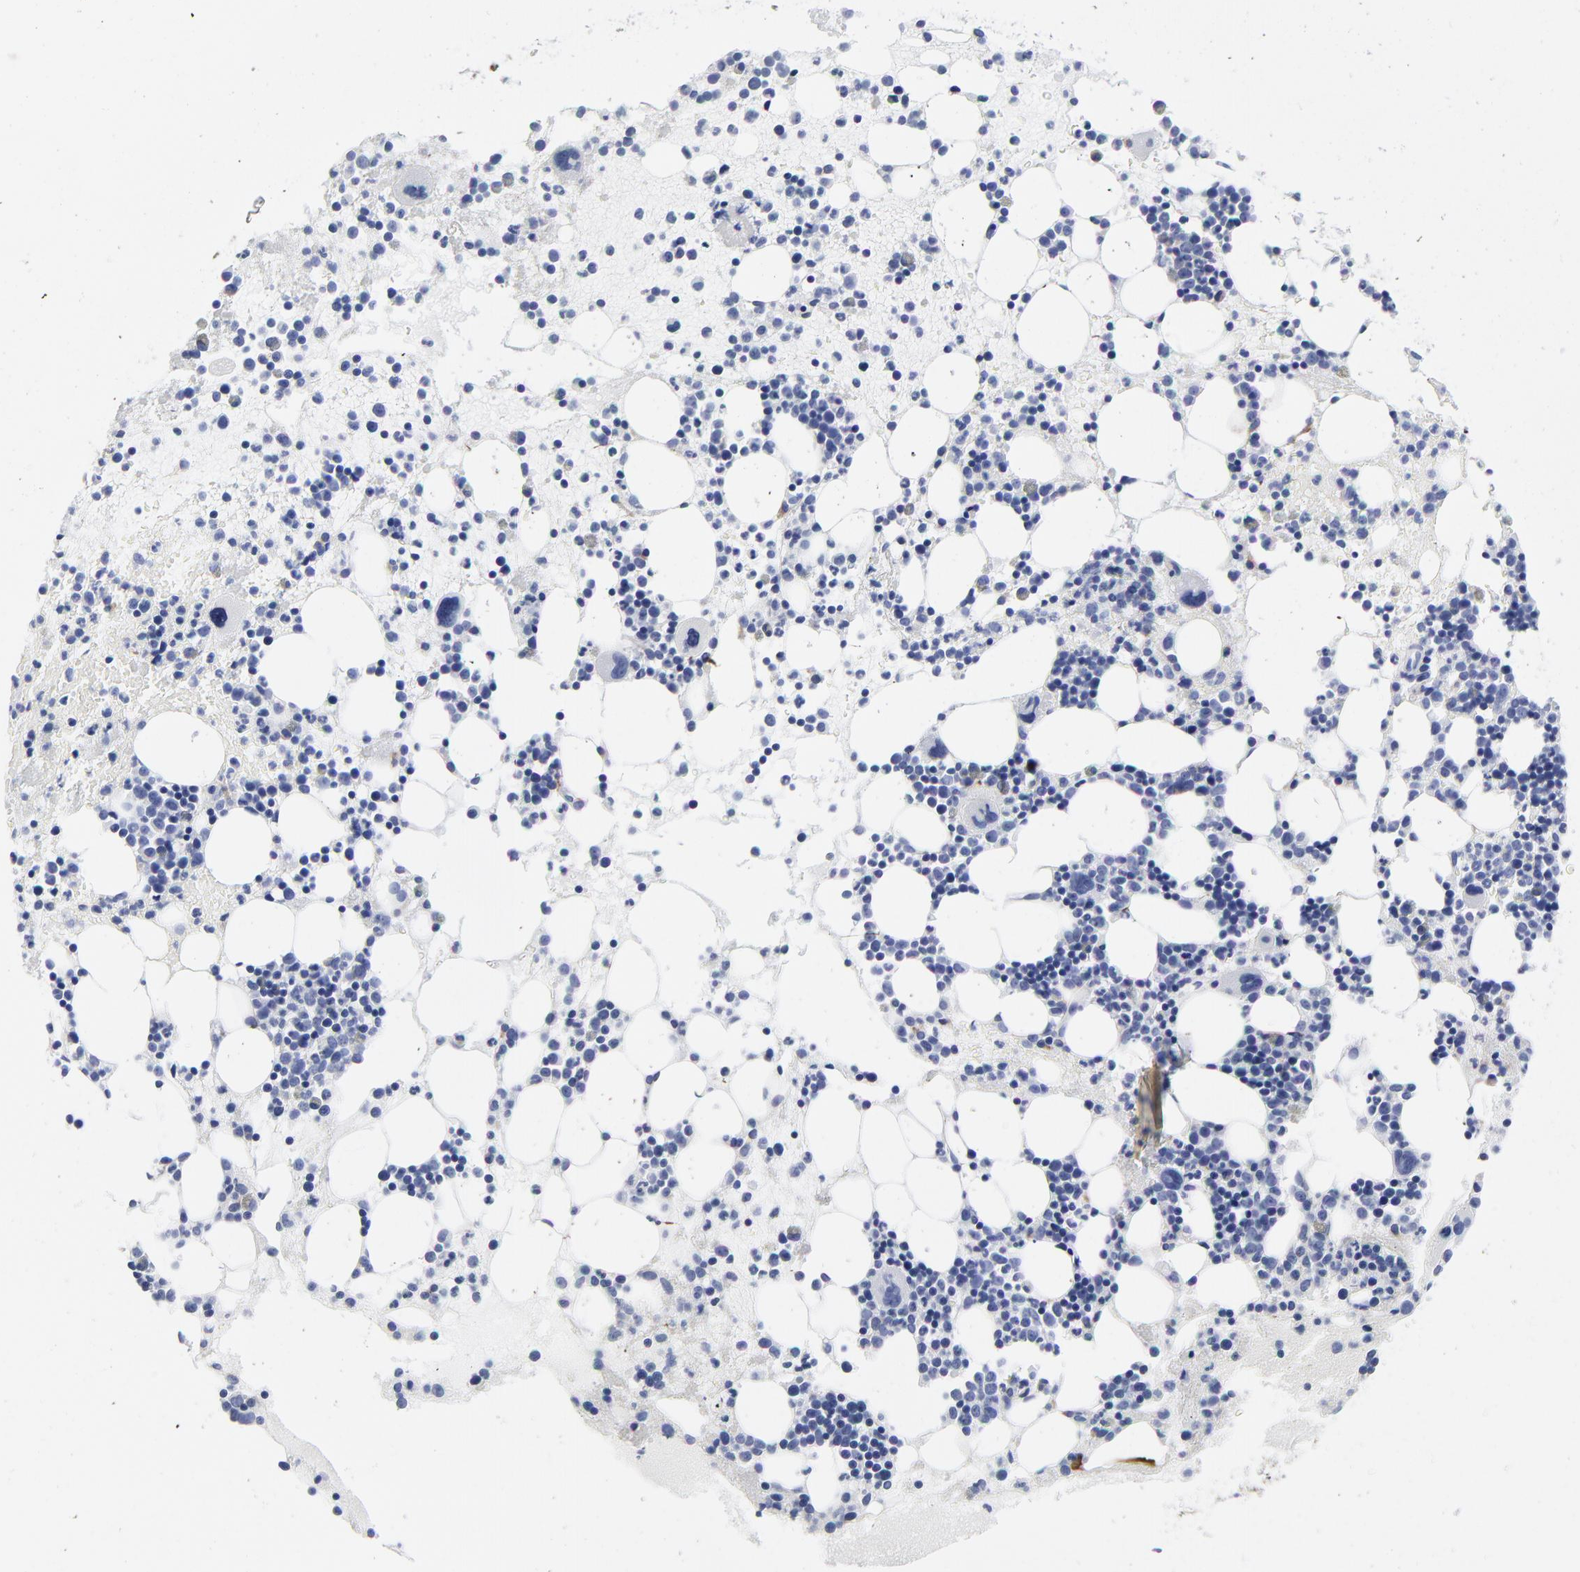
{"staining": {"intensity": "negative", "quantity": "none", "location": "none"}, "tissue": "bone marrow", "cell_type": "Hematopoietic cells", "image_type": "normal", "snomed": [{"axis": "morphology", "description": "Normal tissue, NOS"}, {"axis": "topography", "description": "Bone marrow"}], "caption": "This is an immunohistochemistry (IHC) image of normal bone marrow. There is no staining in hematopoietic cells.", "gene": "DCN", "patient": {"sex": "male", "age": 15}}